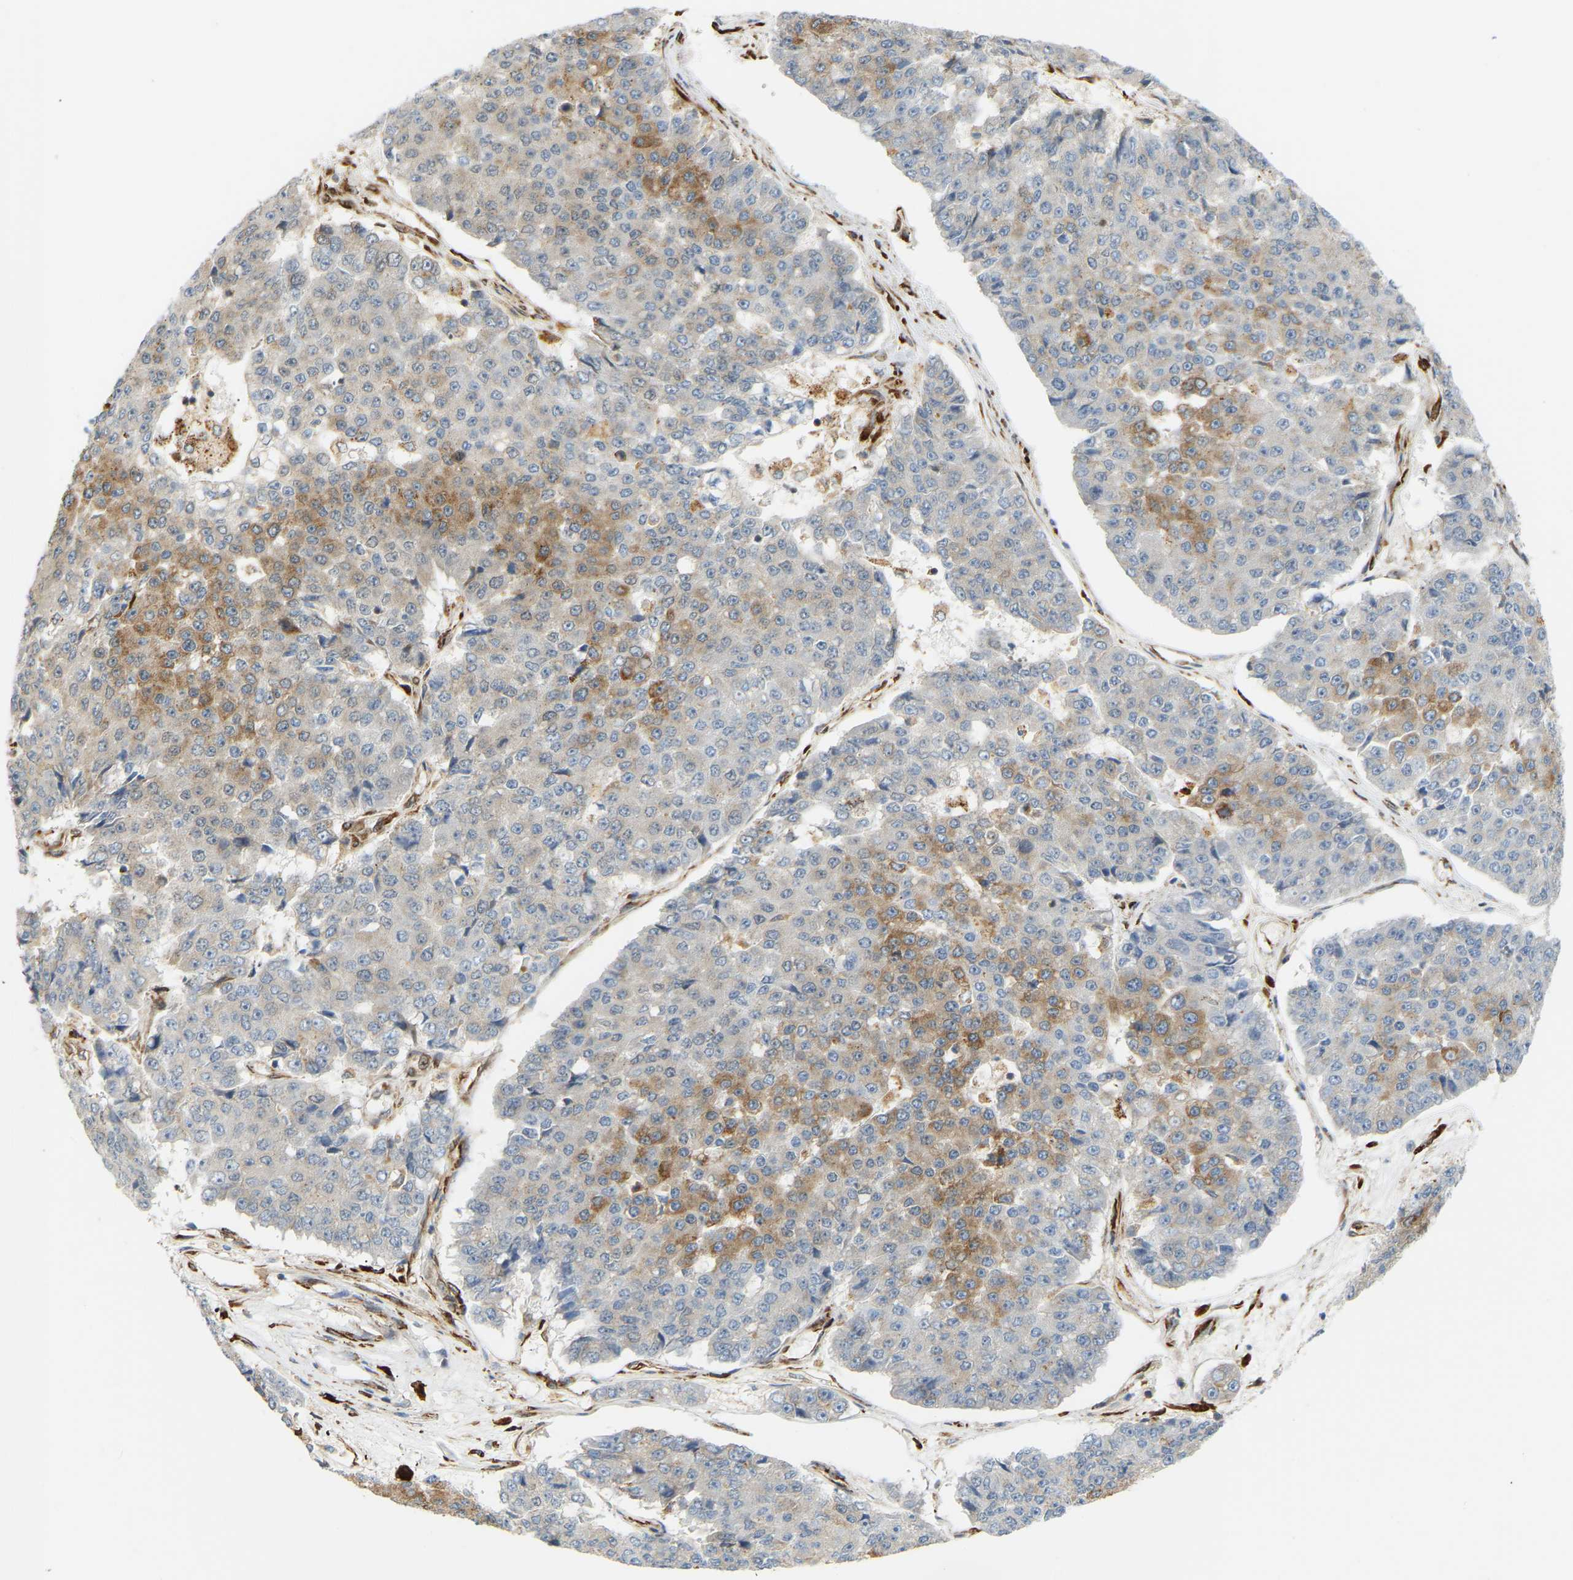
{"staining": {"intensity": "moderate", "quantity": "25%-75%", "location": "cytoplasmic/membranous"}, "tissue": "pancreatic cancer", "cell_type": "Tumor cells", "image_type": "cancer", "snomed": [{"axis": "morphology", "description": "Adenocarcinoma, NOS"}, {"axis": "topography", "description": "Pancreas"}], "caption": "Immunohistochemistry image of neoplastic tissue: human pancreatic cancer stained using immunohistochemistry exhibits medium levels of moderate protein expression localized specifically in the cytoplasmic/membranous of tumor cells, appearing as a cytoplasmic/membranous brown color.", "gene": "PLCG2", "patient": {"sex": "male", "age": 50}}